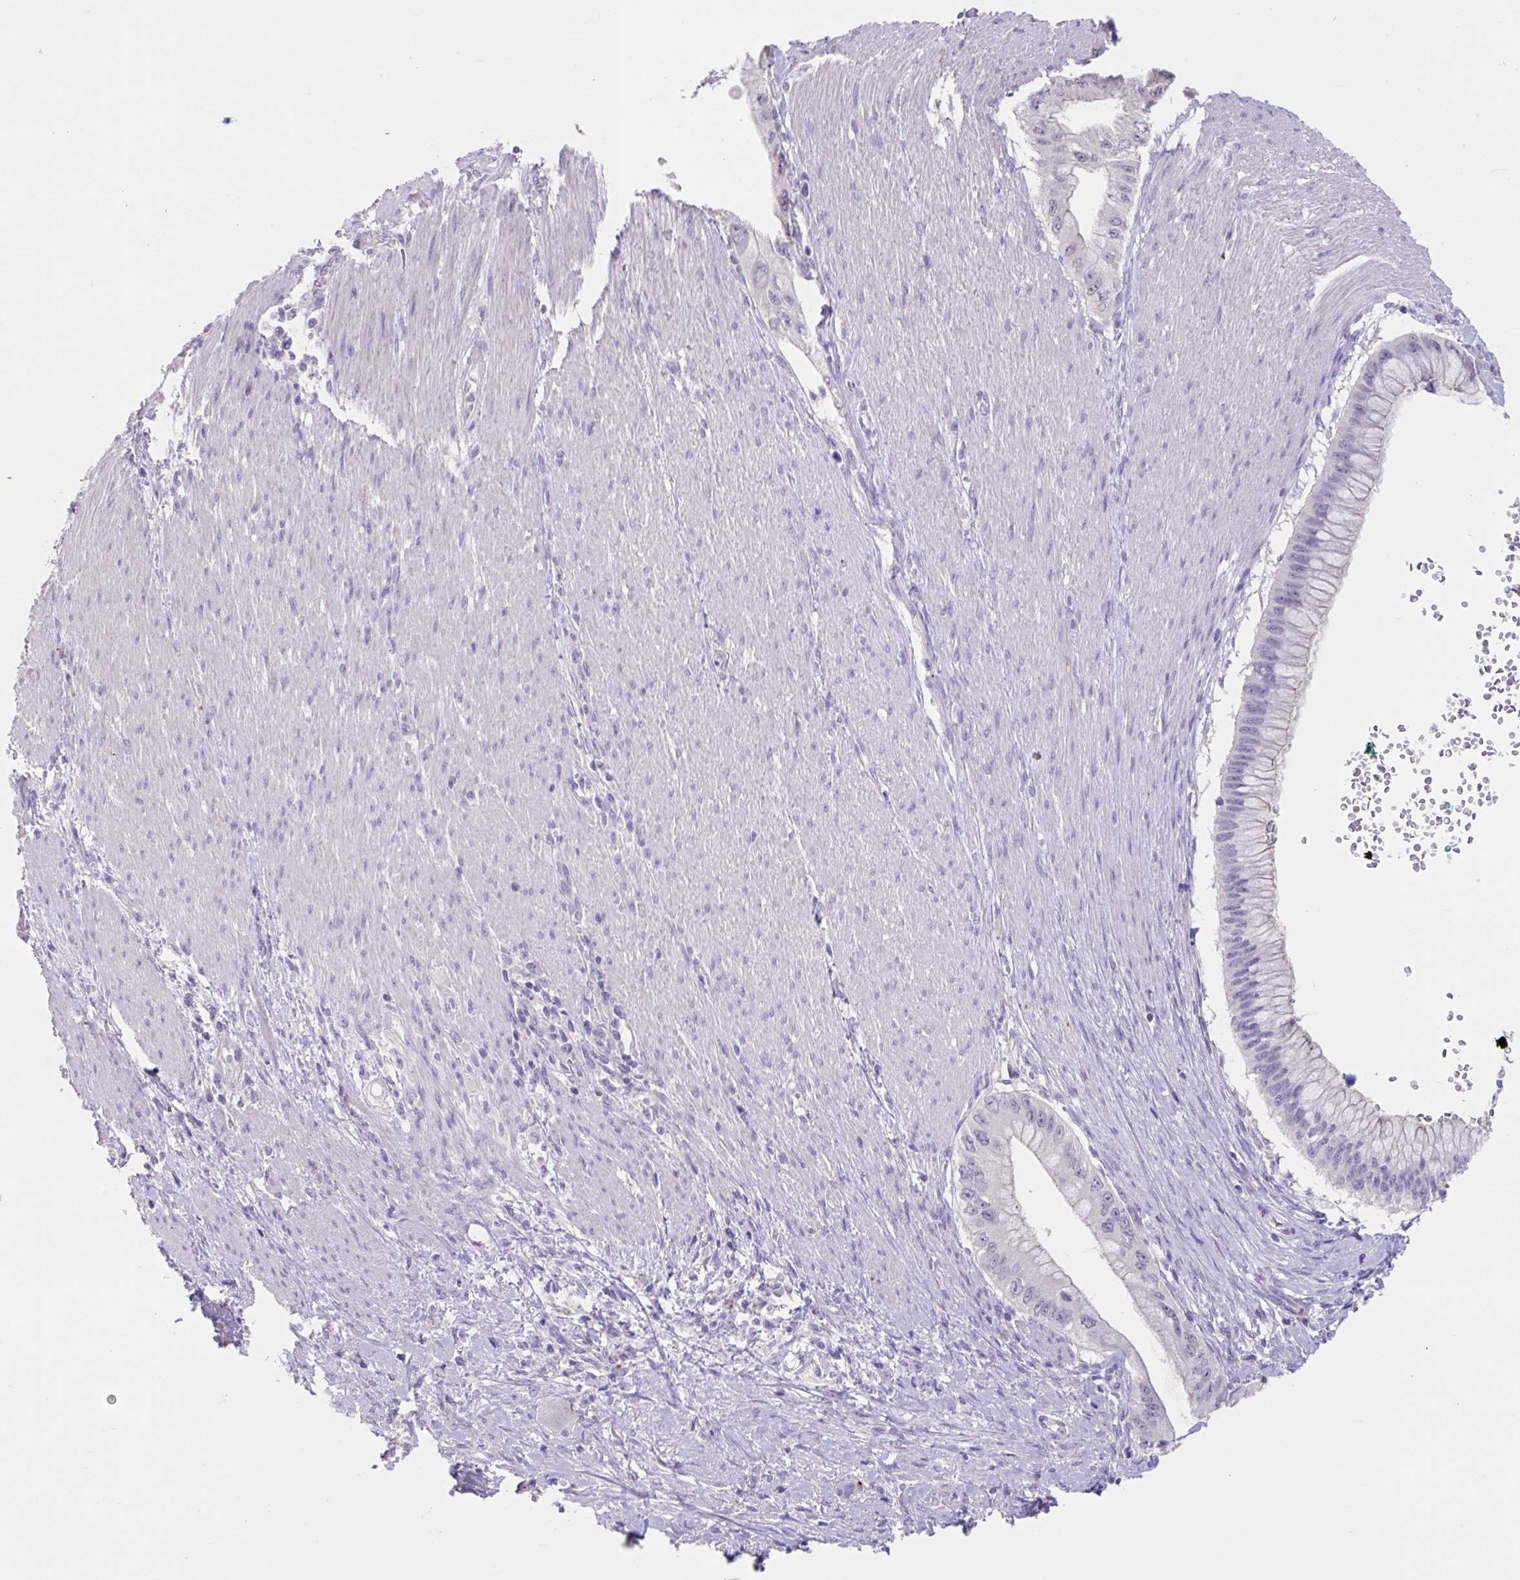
{"staining": {"intensity": "negative", "quantity": "none", "location": "none"}, "tissue": "pancreatic cancer", "cell_type": "Tumor cells", "image_type": "cancer", "snomed": [{"axis": "morphology", "description": "Adenocarcinoma, NOS"}, {"axis": "topography", "description": "Pancreas"}], "caption": "This micrograph is of pancreatic cancer stained with IHC to label a protein in brown with the nuclei are counter-stained blue. There is no expression in tumor cells.", "gene": "GPR162", "patient": {"sex": "male", "age": 48}}